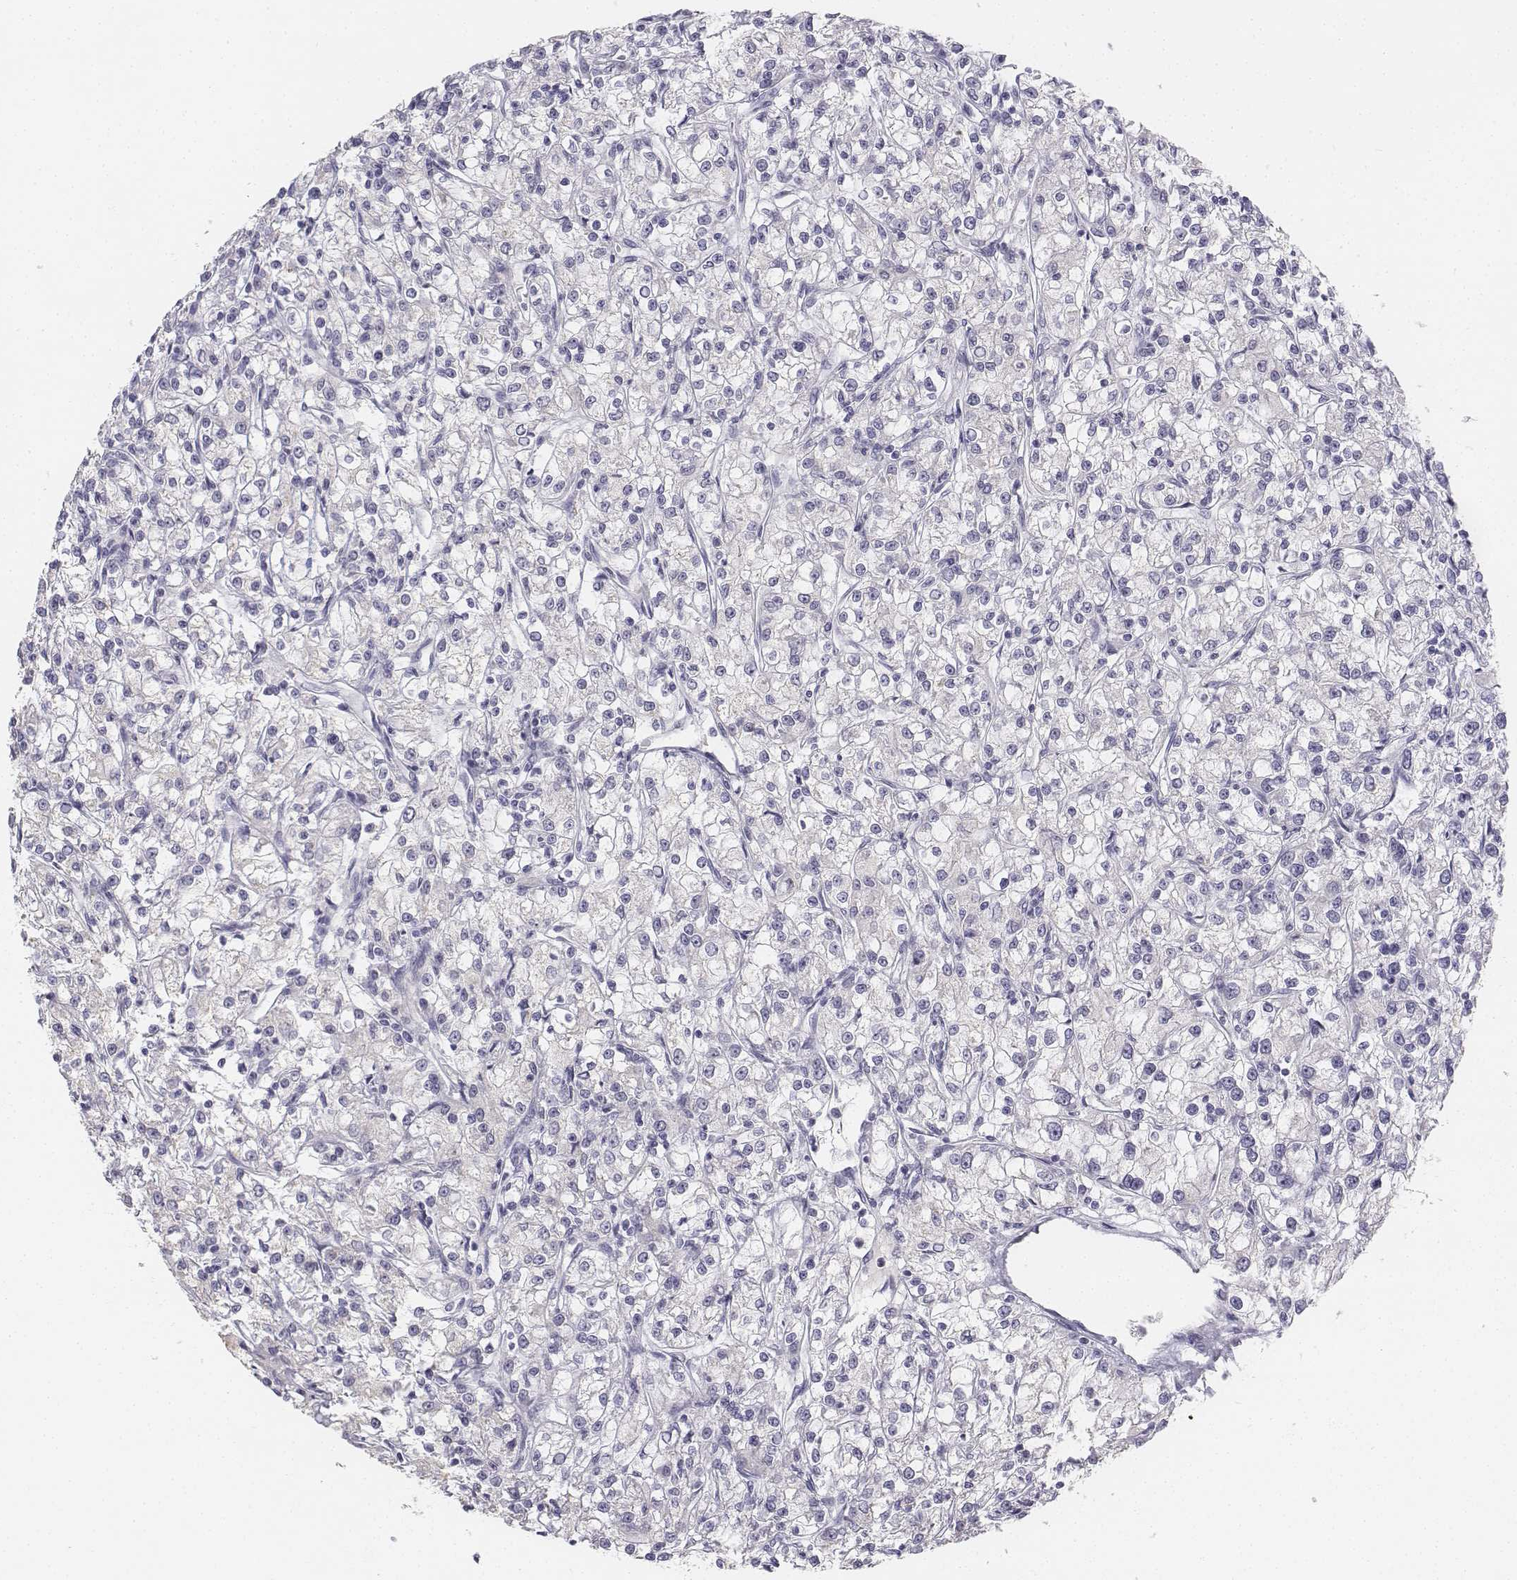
{"staining": {"intensity": "negative", "quantity": "none", "location": "none"}, "tissue": "renal cancer", "cell_type": "Tumor cells", "image_type": "cancer", "snomed": [{"axis": "morphology", "description": "Adenocarcinoma, NOS"}, {"axis": "topography", "description": "Kidney"}], "caption": "The immunohistochemistry (IHC) histopathology image has no significant staining in tumor cells of renal cancer (adenocarcinoma) tissue.", "gene": "UCN2", "patient": {"sex": "female", "age": 59}}